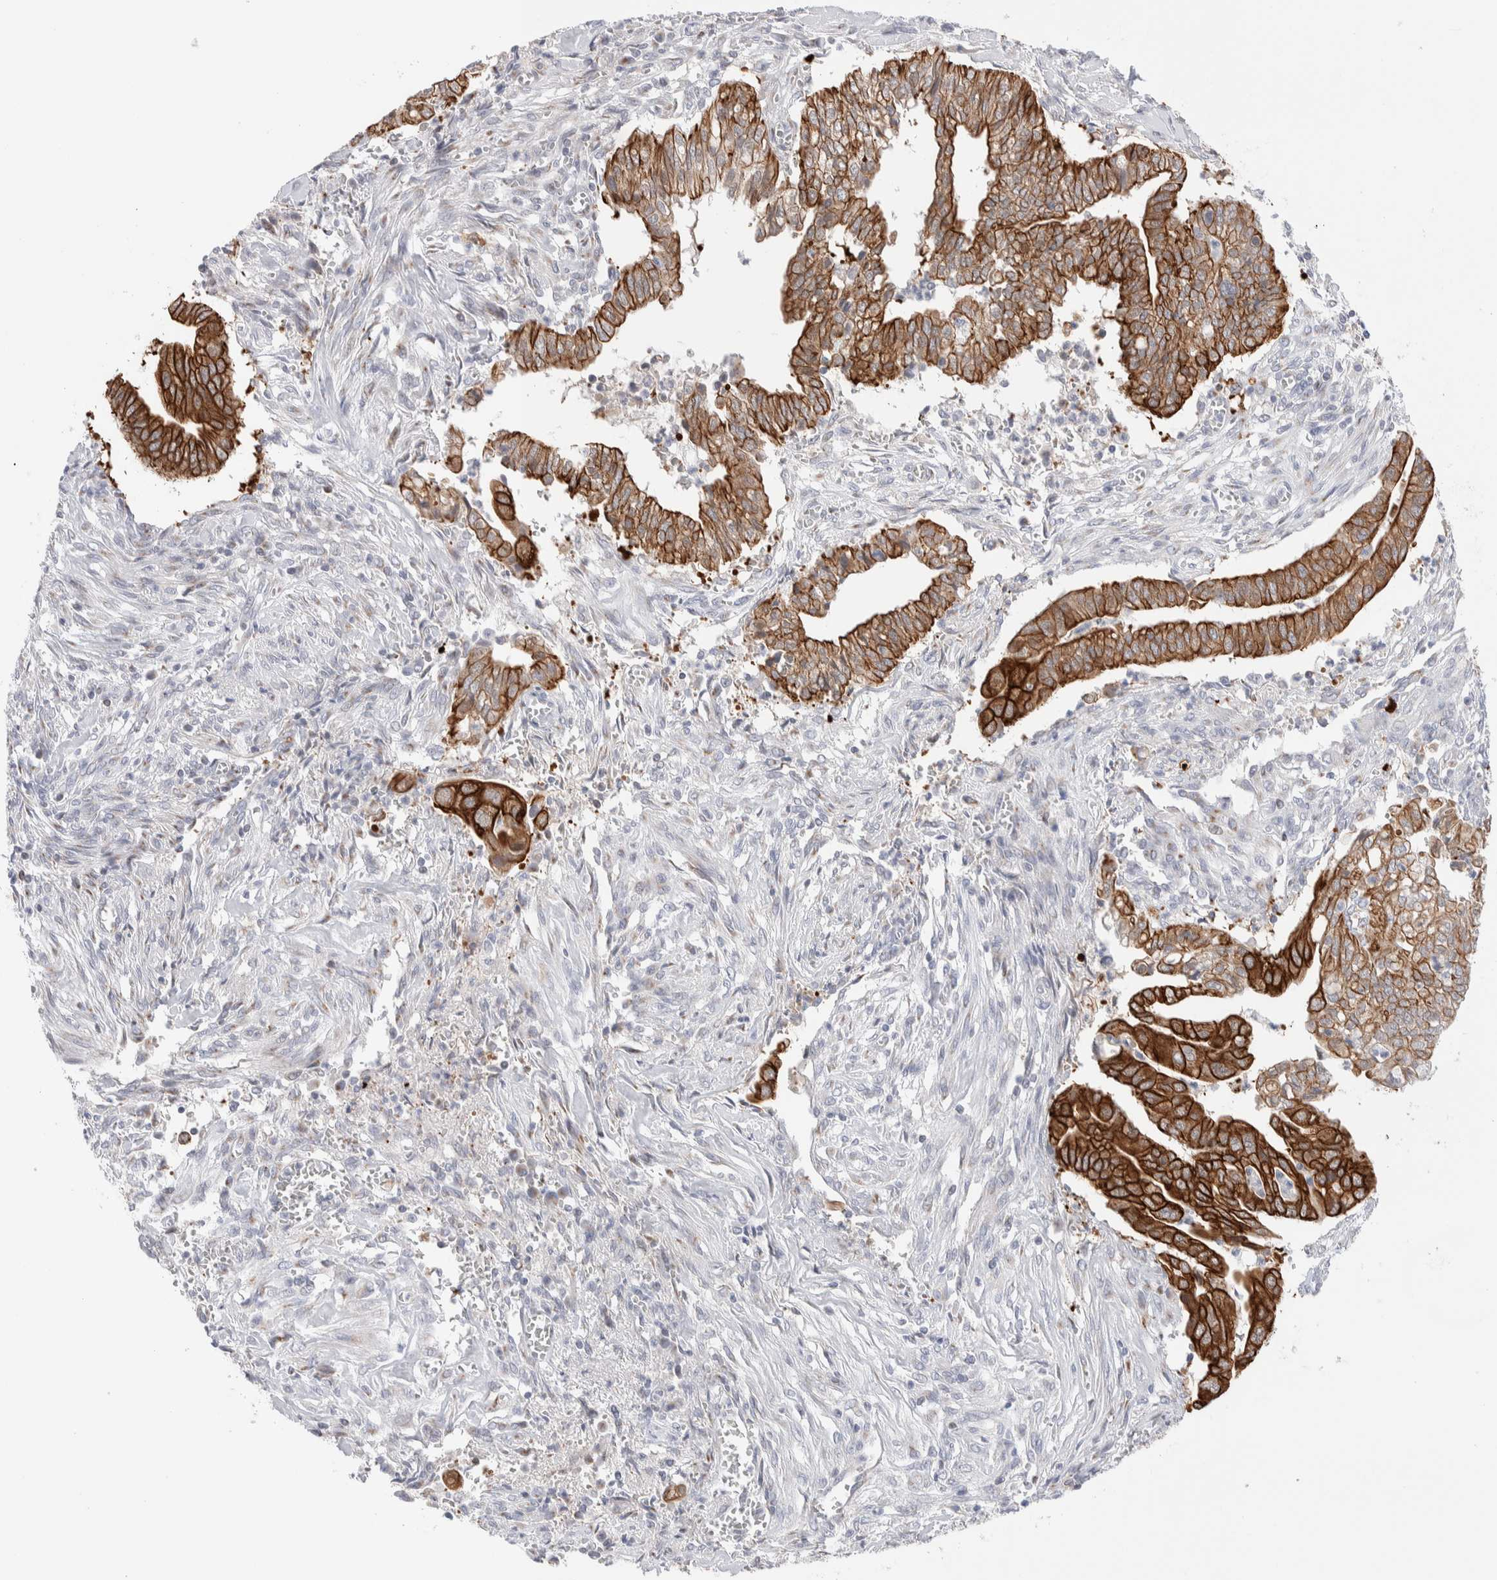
{"staining": {"intensity": "strong", "quantity": ">75%", "location": "cytoplasmic/membranous"}, "tissue": "cervical cancer", "cell_type": "Tumor cells", "image_type": "cancer", "snomed": [{"axis": "morphology", "description": "Adenocarcinoma, NOS"}, {"axis": "topography", "description": "Cervix"}], "caption": "Tumor cells reveal high levels of strong cytoplasmic/membranous expression in about >75% of cells in cervical cancer (adenocarcinoma).", "gene": "C1orf112", "patient": {"sex": "female", "age": 44}}